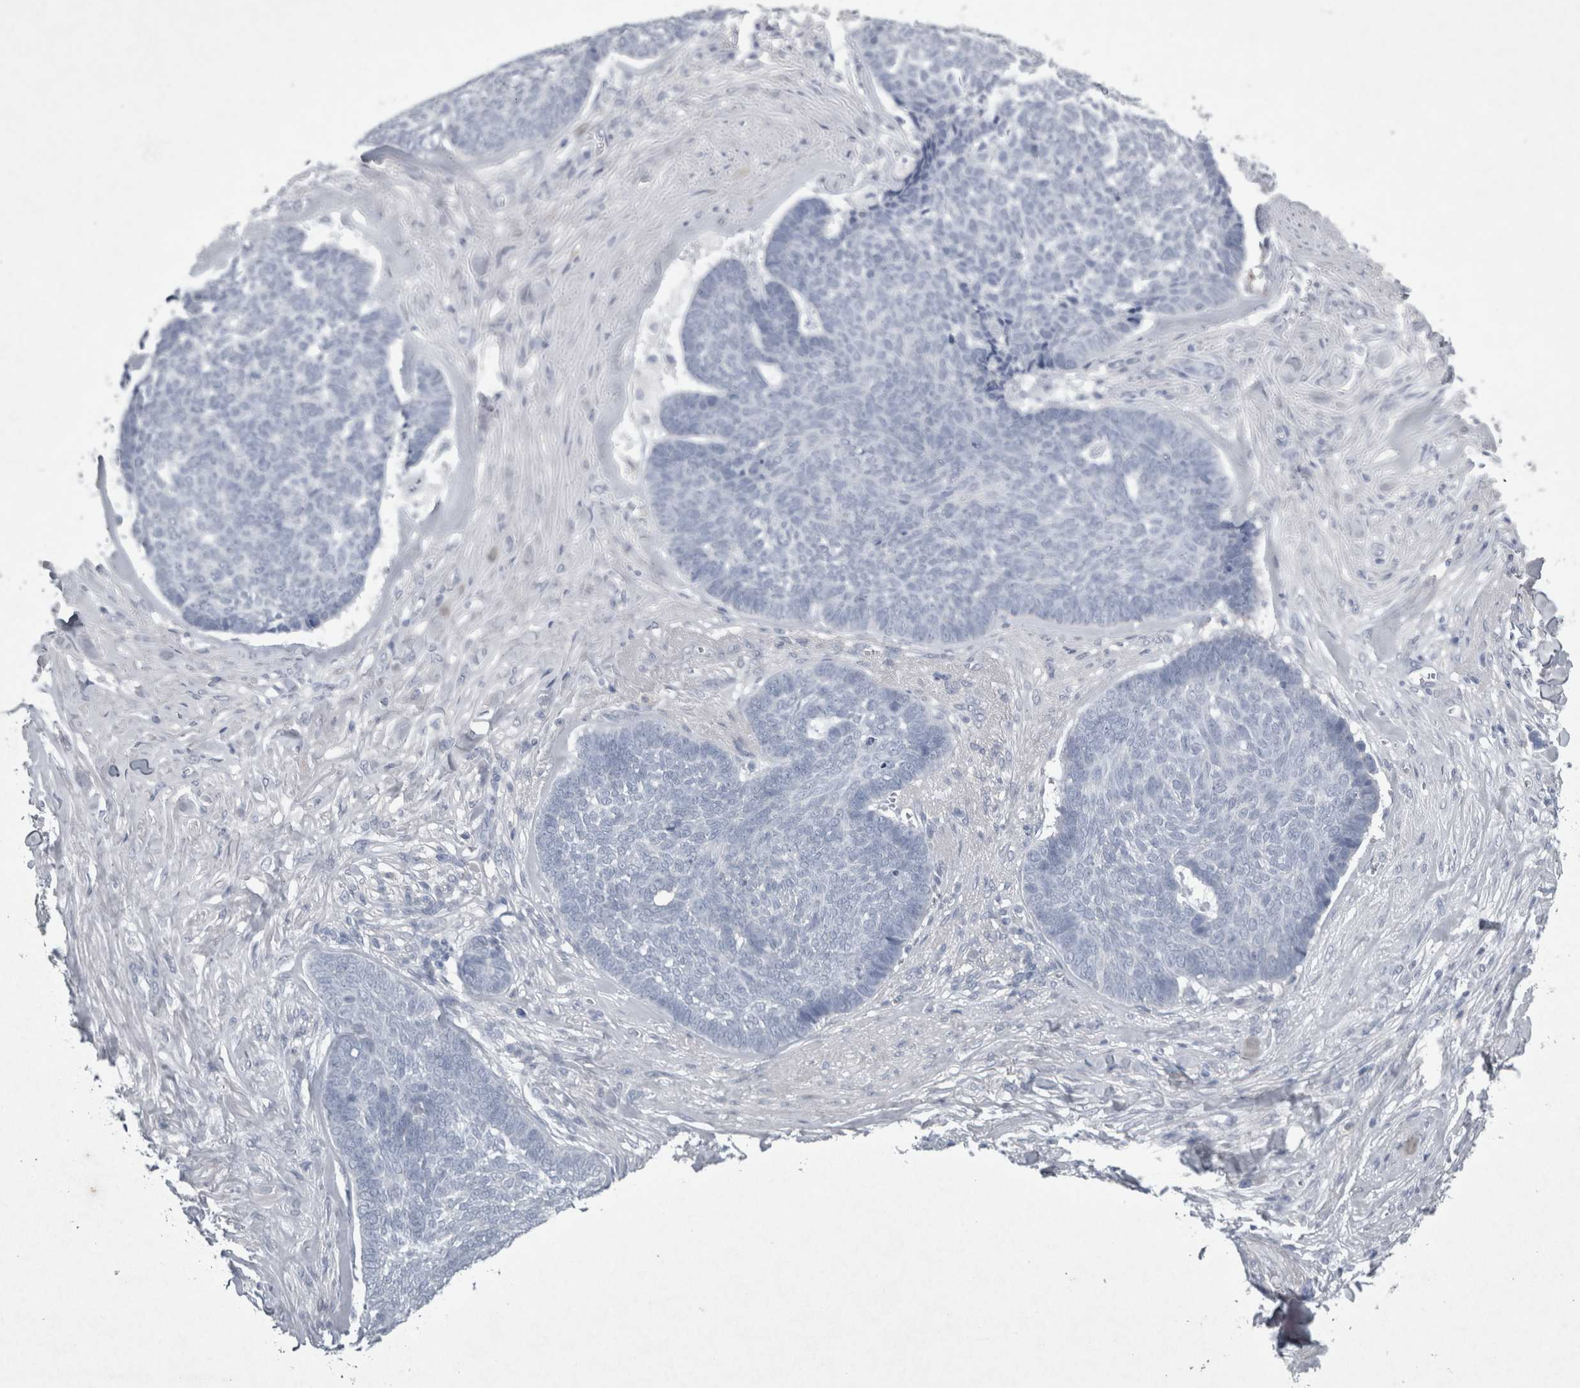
{"staining": {"intensity": "negative", "quantity": "none", "location": "none"}, "tissue": "skin cancer", "cell_type": "Tumor cells", "image_type": "cancer", "snomed": [{"axis": "morphology", "description": "Basal cell carcinoma"}, {"axis": "topography", "description": "Skin"}], "caption": "Immunohistochemistry image of human skin cancer (basal cell carcinoma) stained for a protein (brown), which shows no positivity in tumor cells.", "gene": "PDX1", "patient": {"sex": "male", "age": 84}}